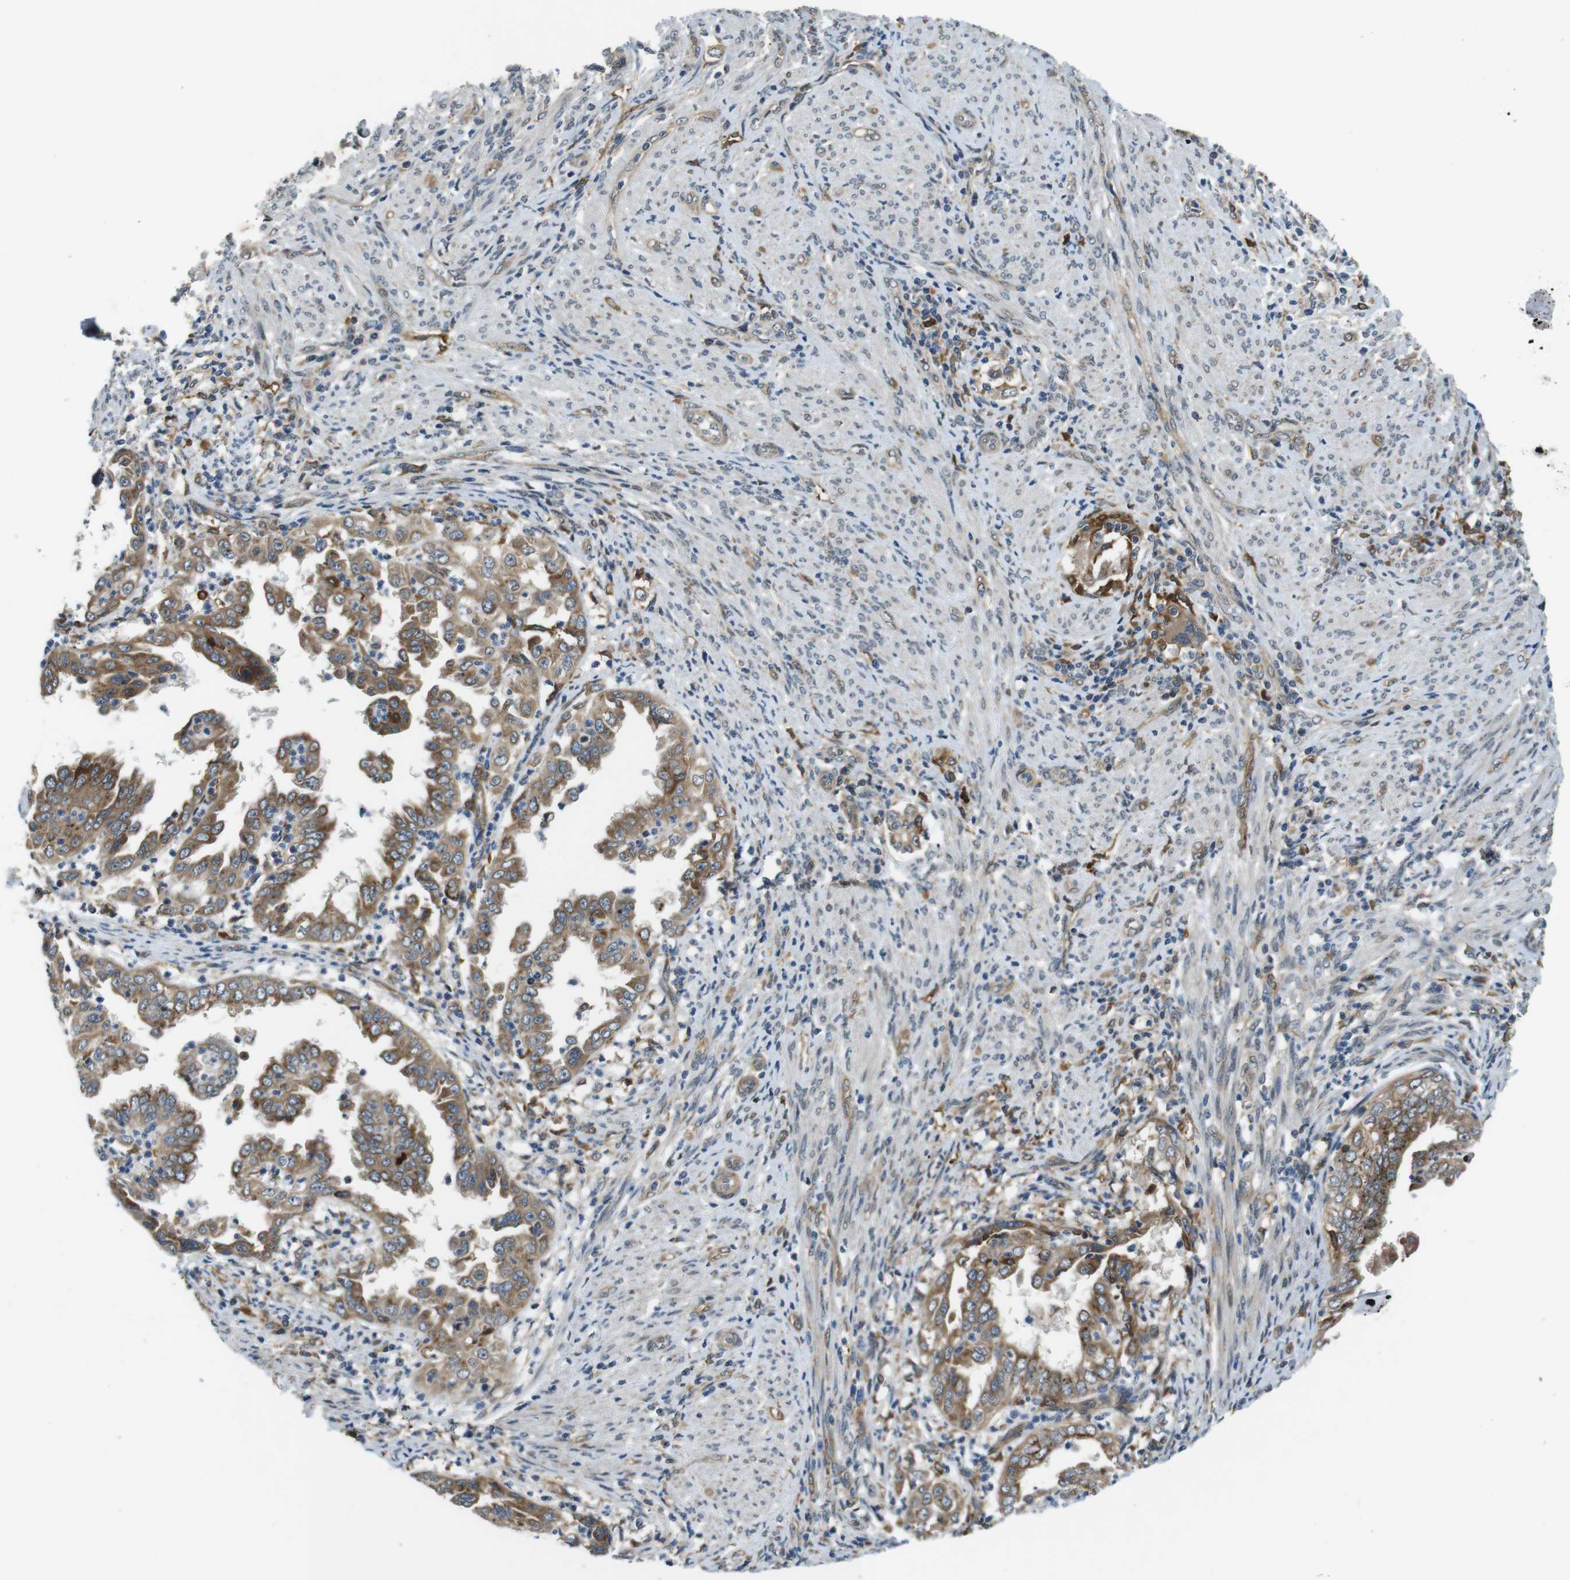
{"staining": {"intensity": "moderate", "quantity": ">75%", "location": "cytoplasmic/membranous"}, "tissue": "endometrial cancer", "cell_type": "Tumor cells", "image_type": "cancer", "snomed": [{"axis": "morphology", "description": "Adenocarcinoma, NOS"}, {"axis": "topography", "description": "Endometrium"}], "caption": "The histopathology image shows immunohistochemical staining of endometrial cancer. There is moderate cytoplasmic/membranous positivity is appreciated in about >75% of tumor cells. (DAB IHC with brightfield microscopy, high magnification).", "gene": "PALD1", "patient": {"sex": "female", "age": 85}}